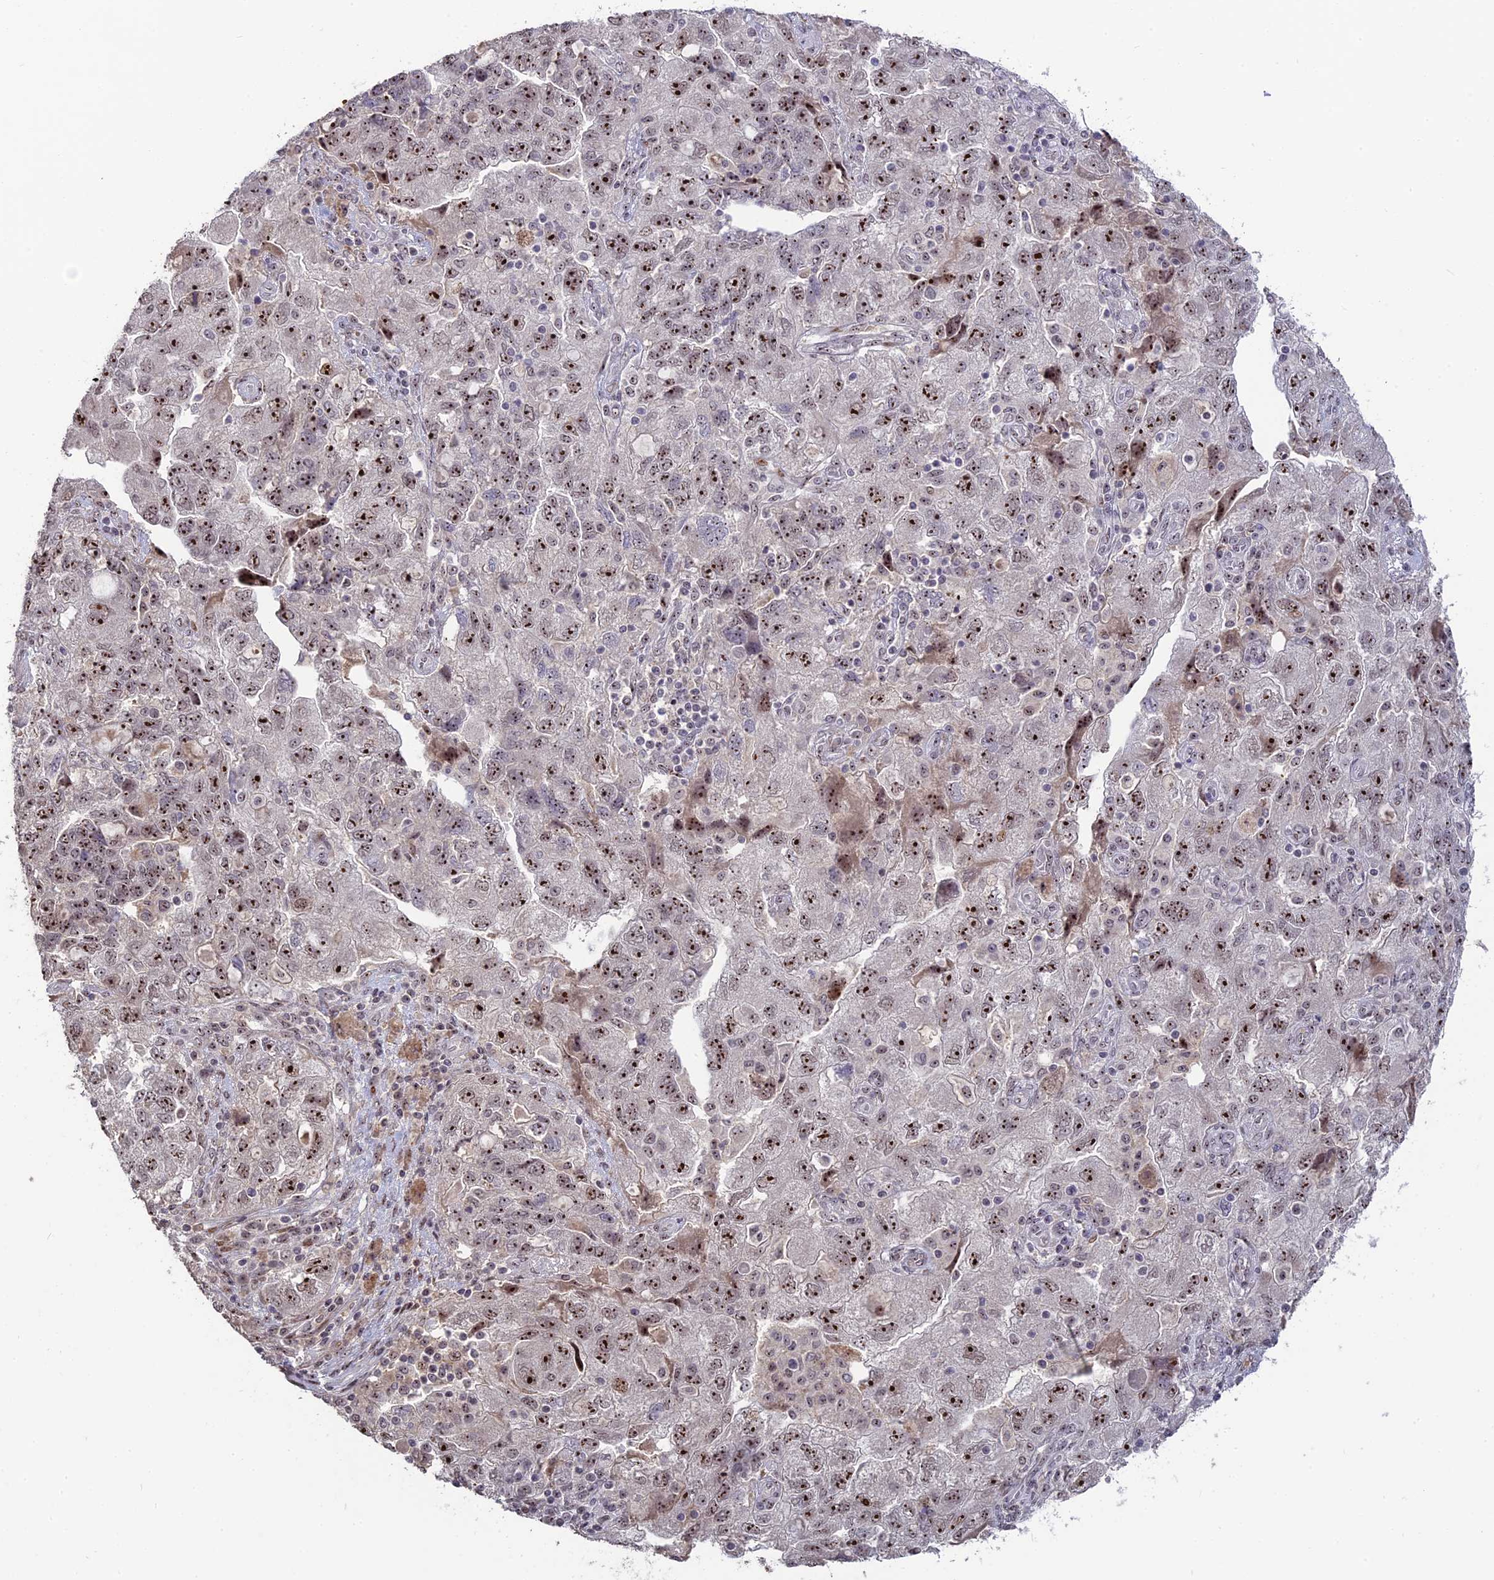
{"staining": {"intensity": "strong", "quantity": ">75%", "location": "nuclear"}, "tissue": "ovarian cancer", "cell_type": "Tumor cells", "image_type": "cancer", "snomed": [{"axis": "morphology", "description": "Carcinoma, NOS"}, {"axis": "morphology", "description": "Cystadenocarcinoma, serous, NOS"}, {"axis": "topography", "description": "Ovary"}], "caption": "Ovarian serous cystadenocarcinoma stained with a brown dye reveals strong nuclear positive staining in about >75% of tumor cells.", "gene": "FAM131A", "patient": {"sex": "female", "age": 69}}